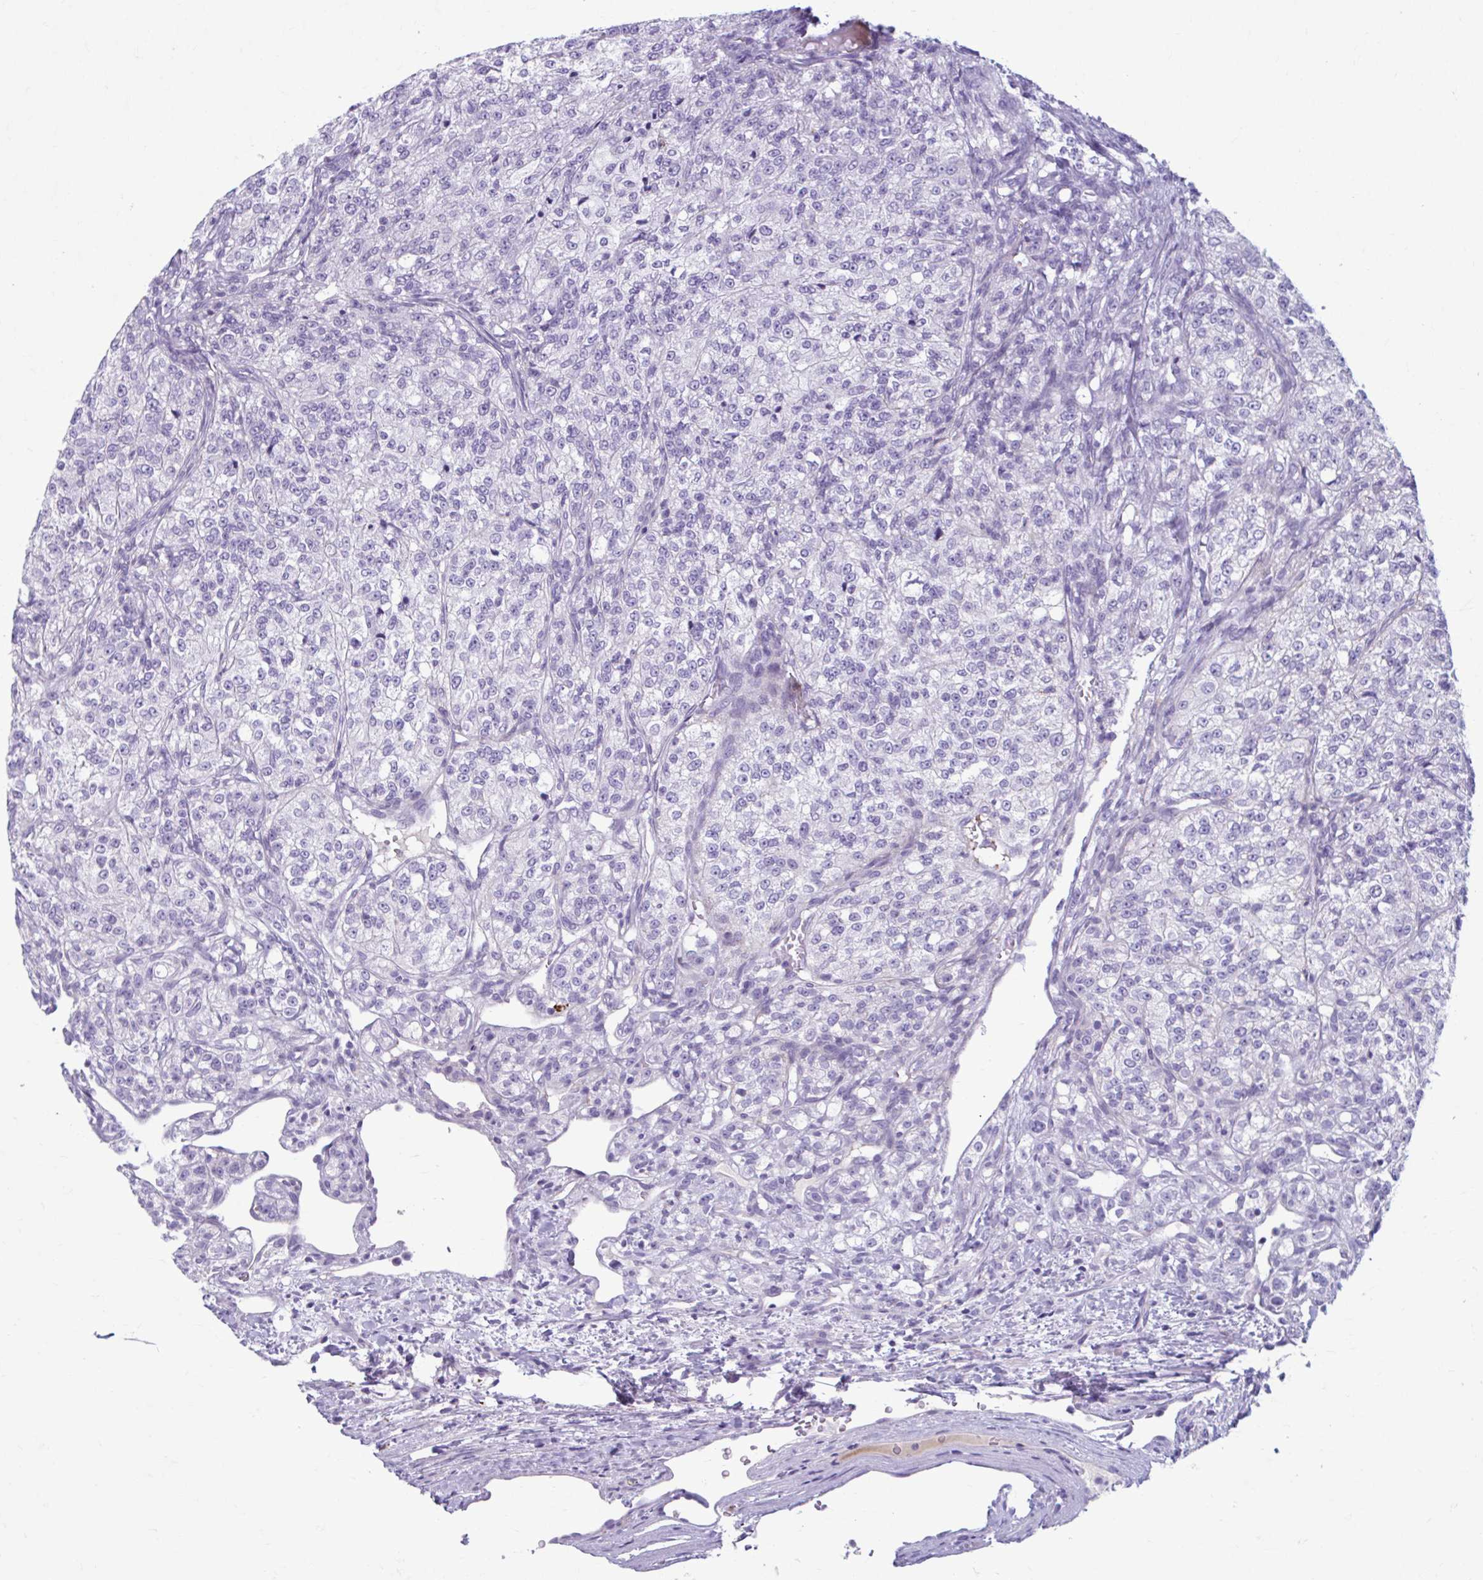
{"staining": {"intensity": "negative", "quantity": "none", "location": "none"}, "tissue": "renal cancer", "cell_type": "Tumor cells", "image_type": "cancer", "snomed": [{"axis": "morphology", "description": "Adenocarcinoma, NOS"}, {"axis": "topography", "description": "Kidney"}], "caption": "Tumor cells are negative for protein expression in human renal cancer (adenocarcinoma). (IHC, brightfield microscopy, high magnification).", "gene": "C12orf71", "patient": {"sex": "female", "age": 63}}